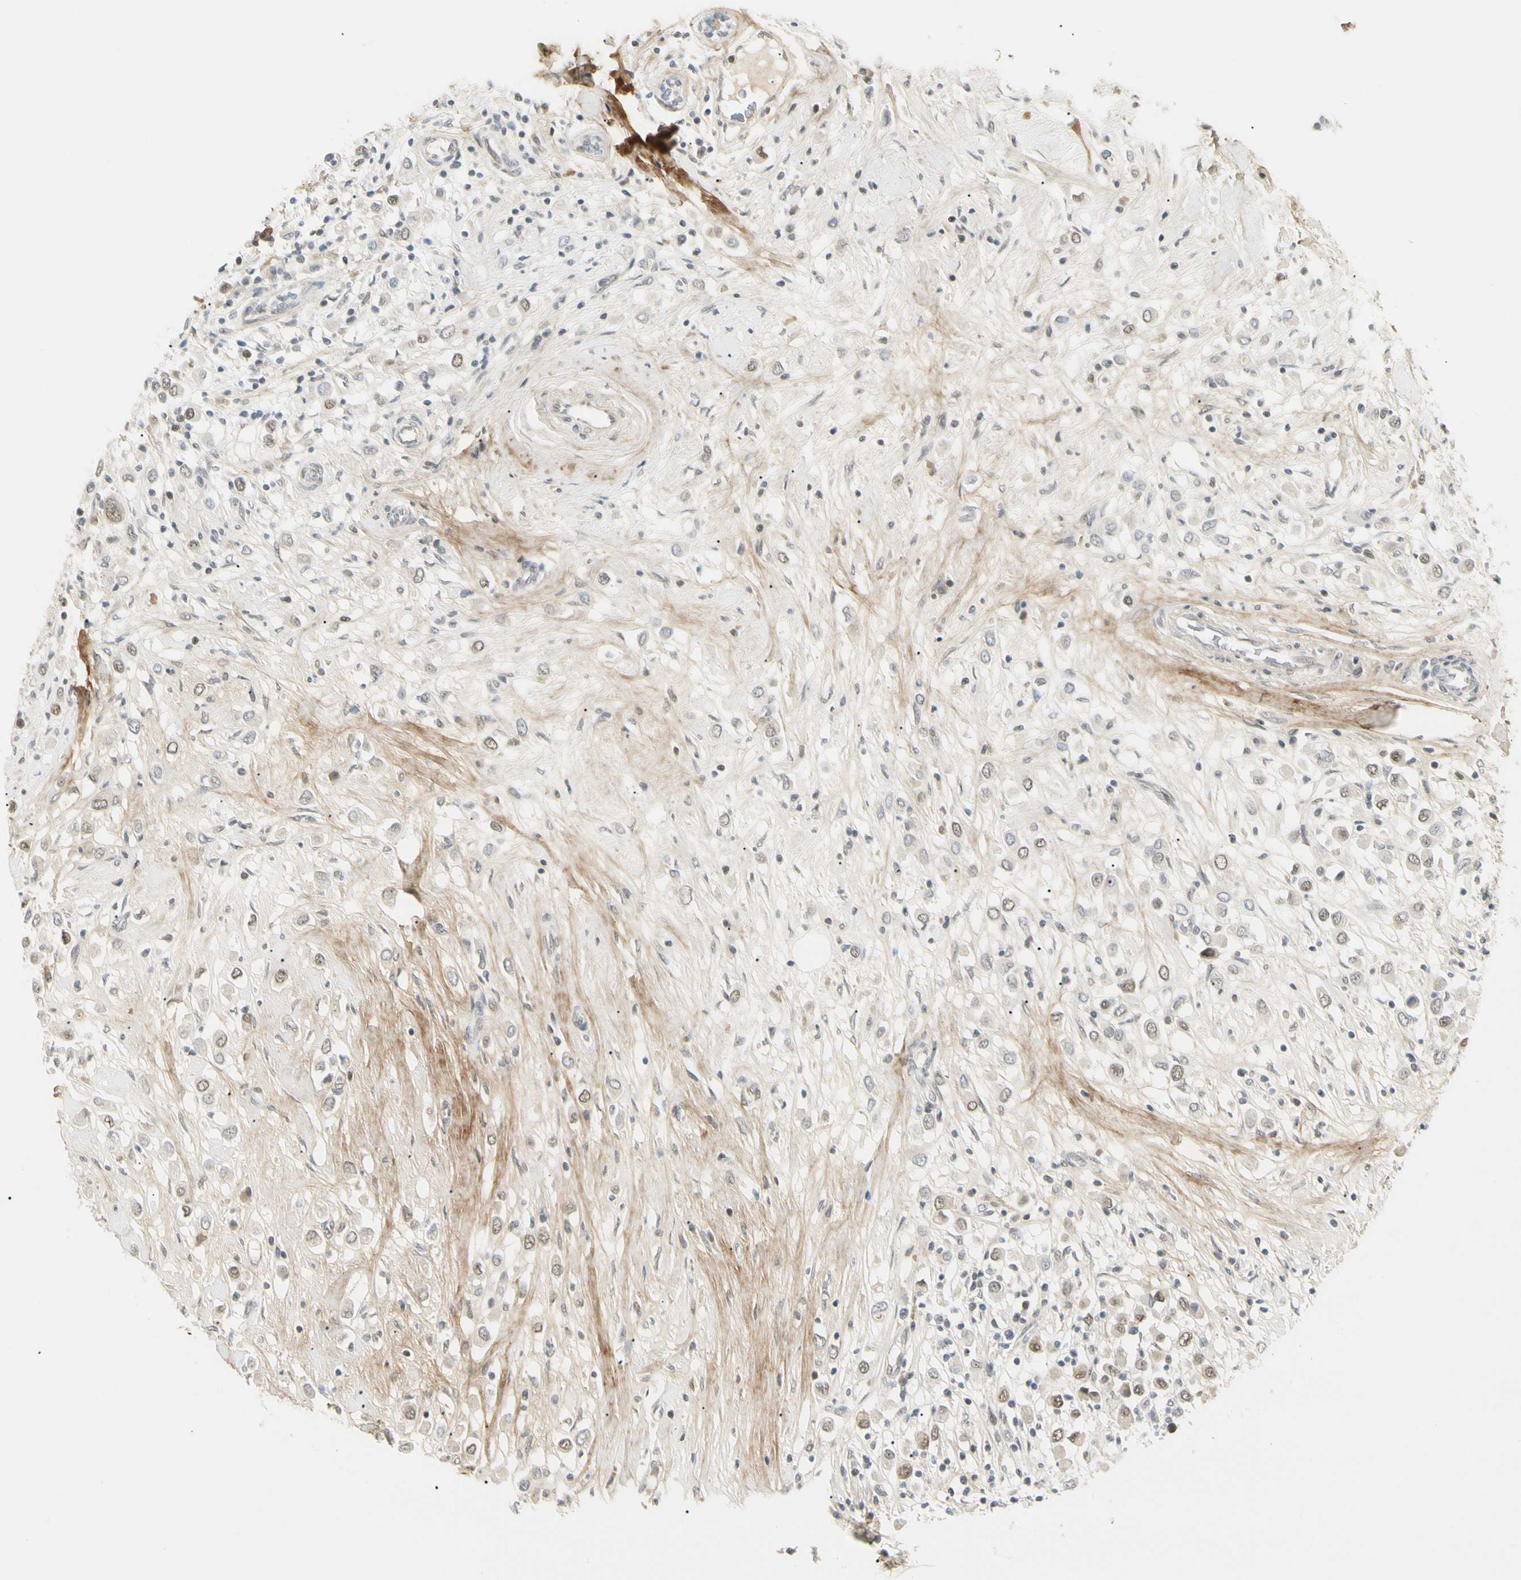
{"staining": {"intensity": "negative", "quantity": "none", "location": "none"}, "tissue": "breast cancer", "cell_type": "Tumor cells", "image_type": "cancer", "snomed": [{"axis": "morphology", "description": "Duct carcinoma"}, {"axis": "topography", "description": "Breast"}], "caption": "Tumor cells are negative for protein expression in human breast cancer (invasive ductal carcinoma). The staining was performed using DAB to visualize the protein expression in brown, while the nuclei were stained in blue with hematoxylin (Magnification: 20x).", "gene": "ASPN", "patient": {"sex": "female", "age": 61}}